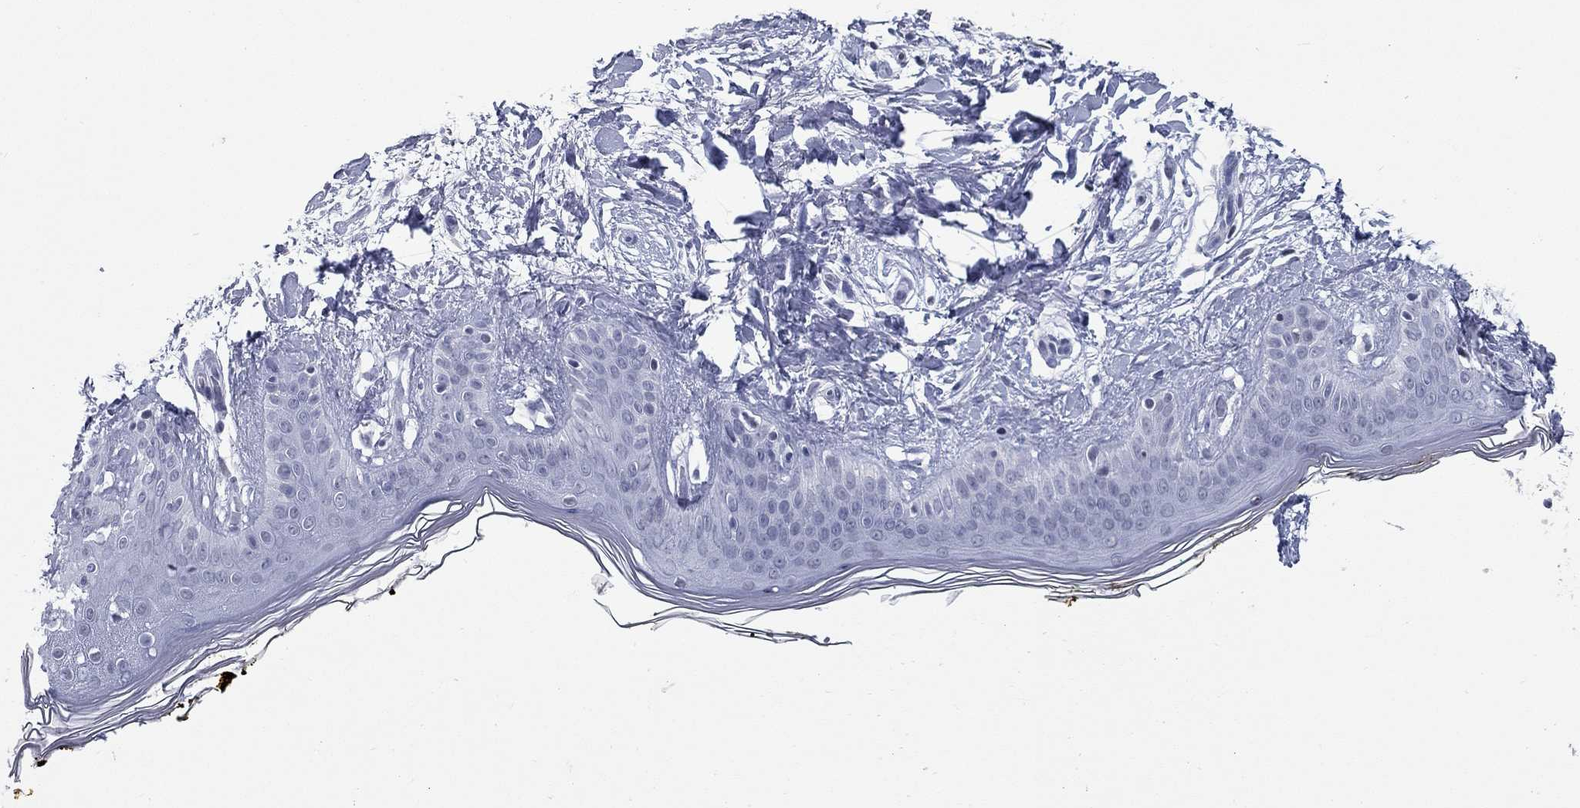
{"staining": {"intensity": "negative", "quantity": "none", "location": "none"}, "tissue": "skin", "cell_type": "Fibroblasts", "image_type": "normal", "snomed": [{"axis": "morphology", "description": "Normal tissue, NOS"}, {"axis": "topography", "description": "Skin"}], "caption": "High power microscopy image of an immunohistochemistry (IHC) micrograph of unremarkable skin, revealing no significant expression in fibroblasts. (DAB (3,3'-diaminobenzidine) immunohistochemistry (IHC) visualized using brightfield microscopy, high magnification).", "gene": "ASF1B", "patient": {"sex": "female", "age": 34}}